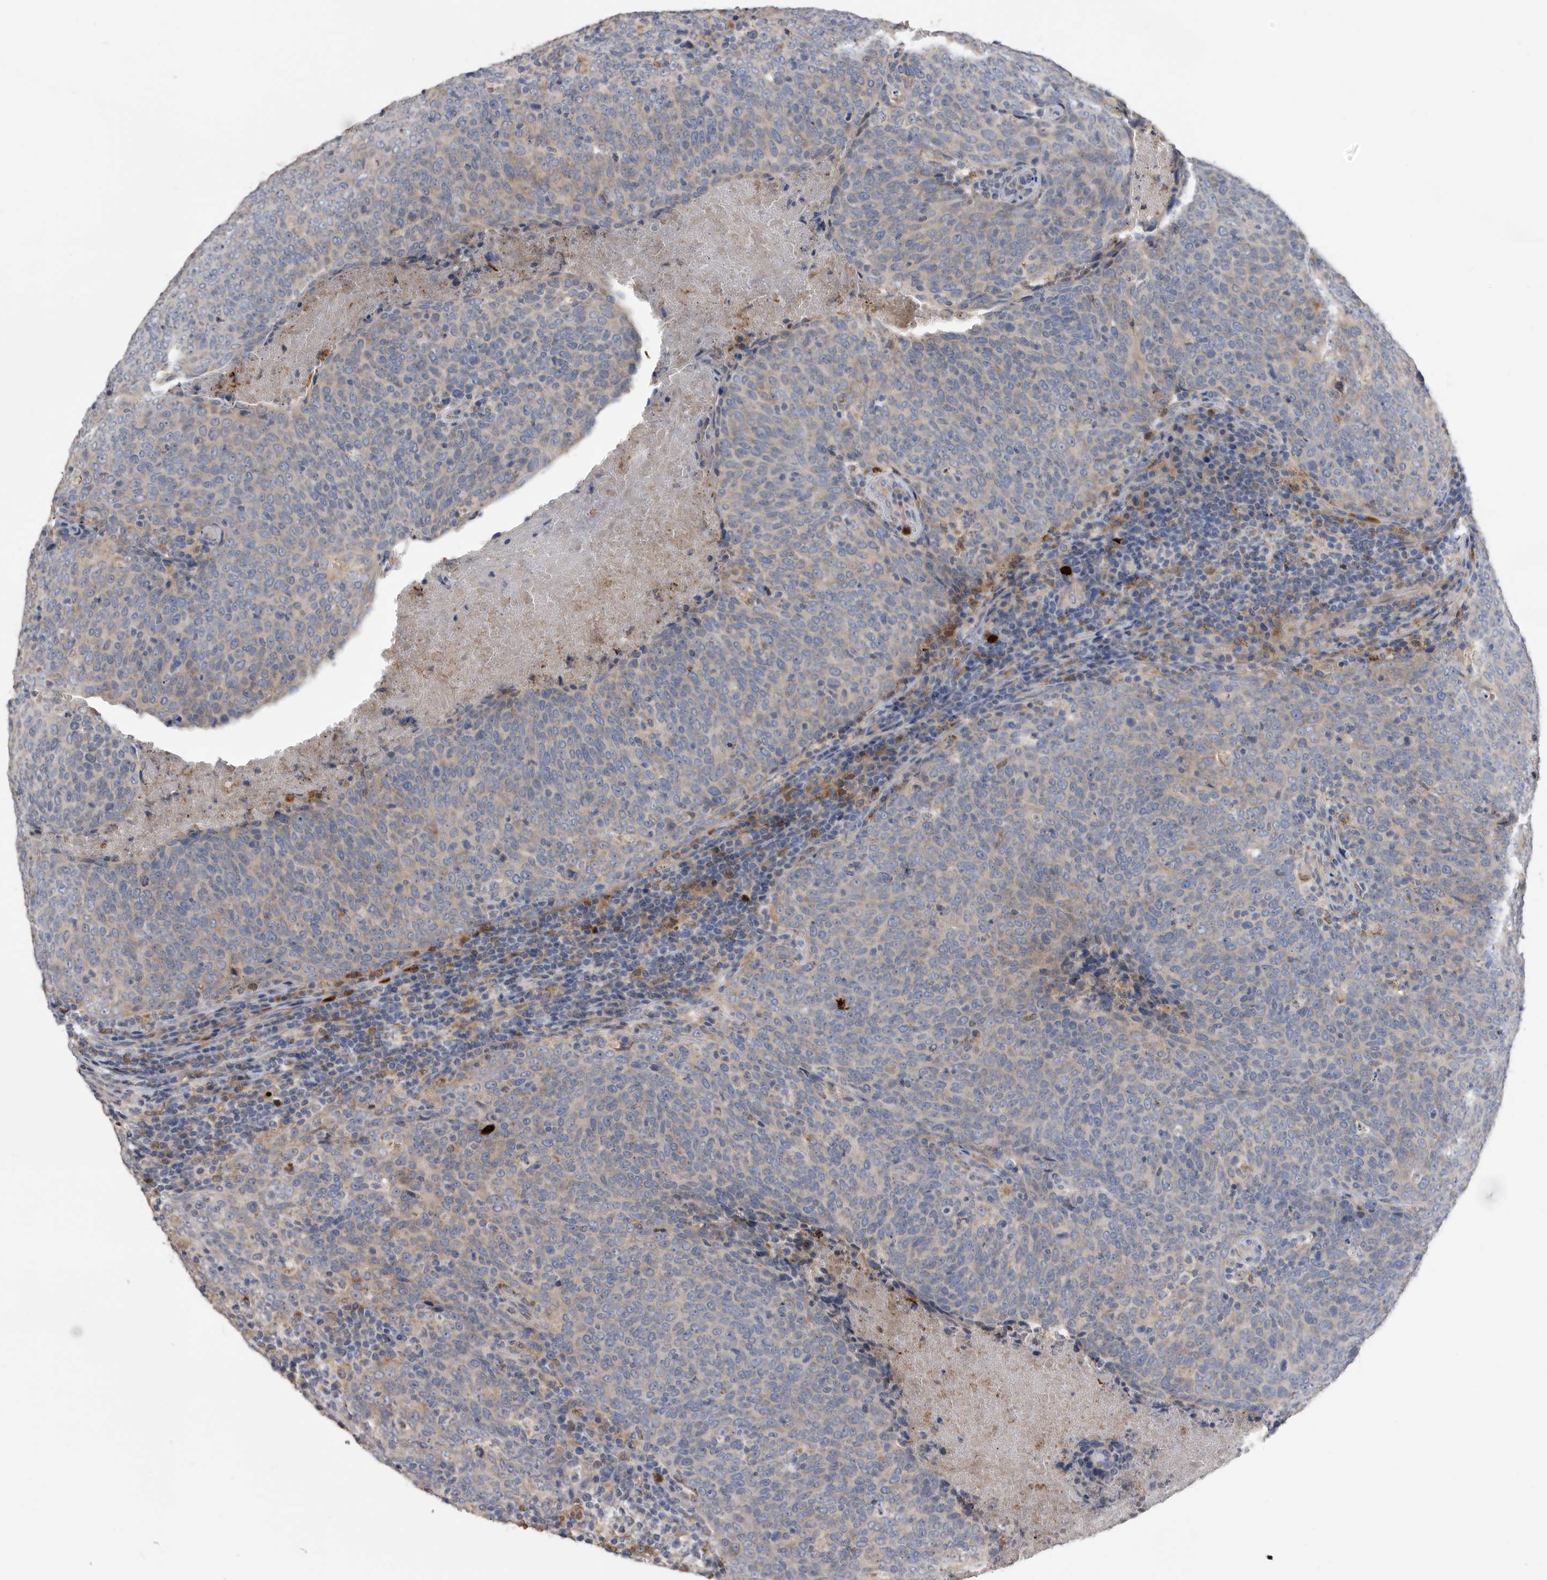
{"staining": {"intensity": "weak", "quantity": "25%-75%", "location": "cytoplasmic/membranous"}, "tissue": "head and neck cancer", "cell_type": "Tumor cells", "image_type": "cancer", "snomed": [{"axis": "morphology", "description": "Squamous cell carcinoma, NOS"}, {"axis": "morphology", "description": "Squamous cell carcinoma, metastatic, NOS"}, {"axis": "topography", "description": "Lymph node"}, {"axis": "topography", "description": "Head-Neck"}], "caption": "Tumor cells demonstrate weak cytoplasmic/membranous staining in approximately 25%-75% of cells in head and neck squamous cell carcinoma. (IHC, brightfield microscopy, high magnification).", "gene": "CRISPLD2", "patient": {"sex": "male", "age": 62}}